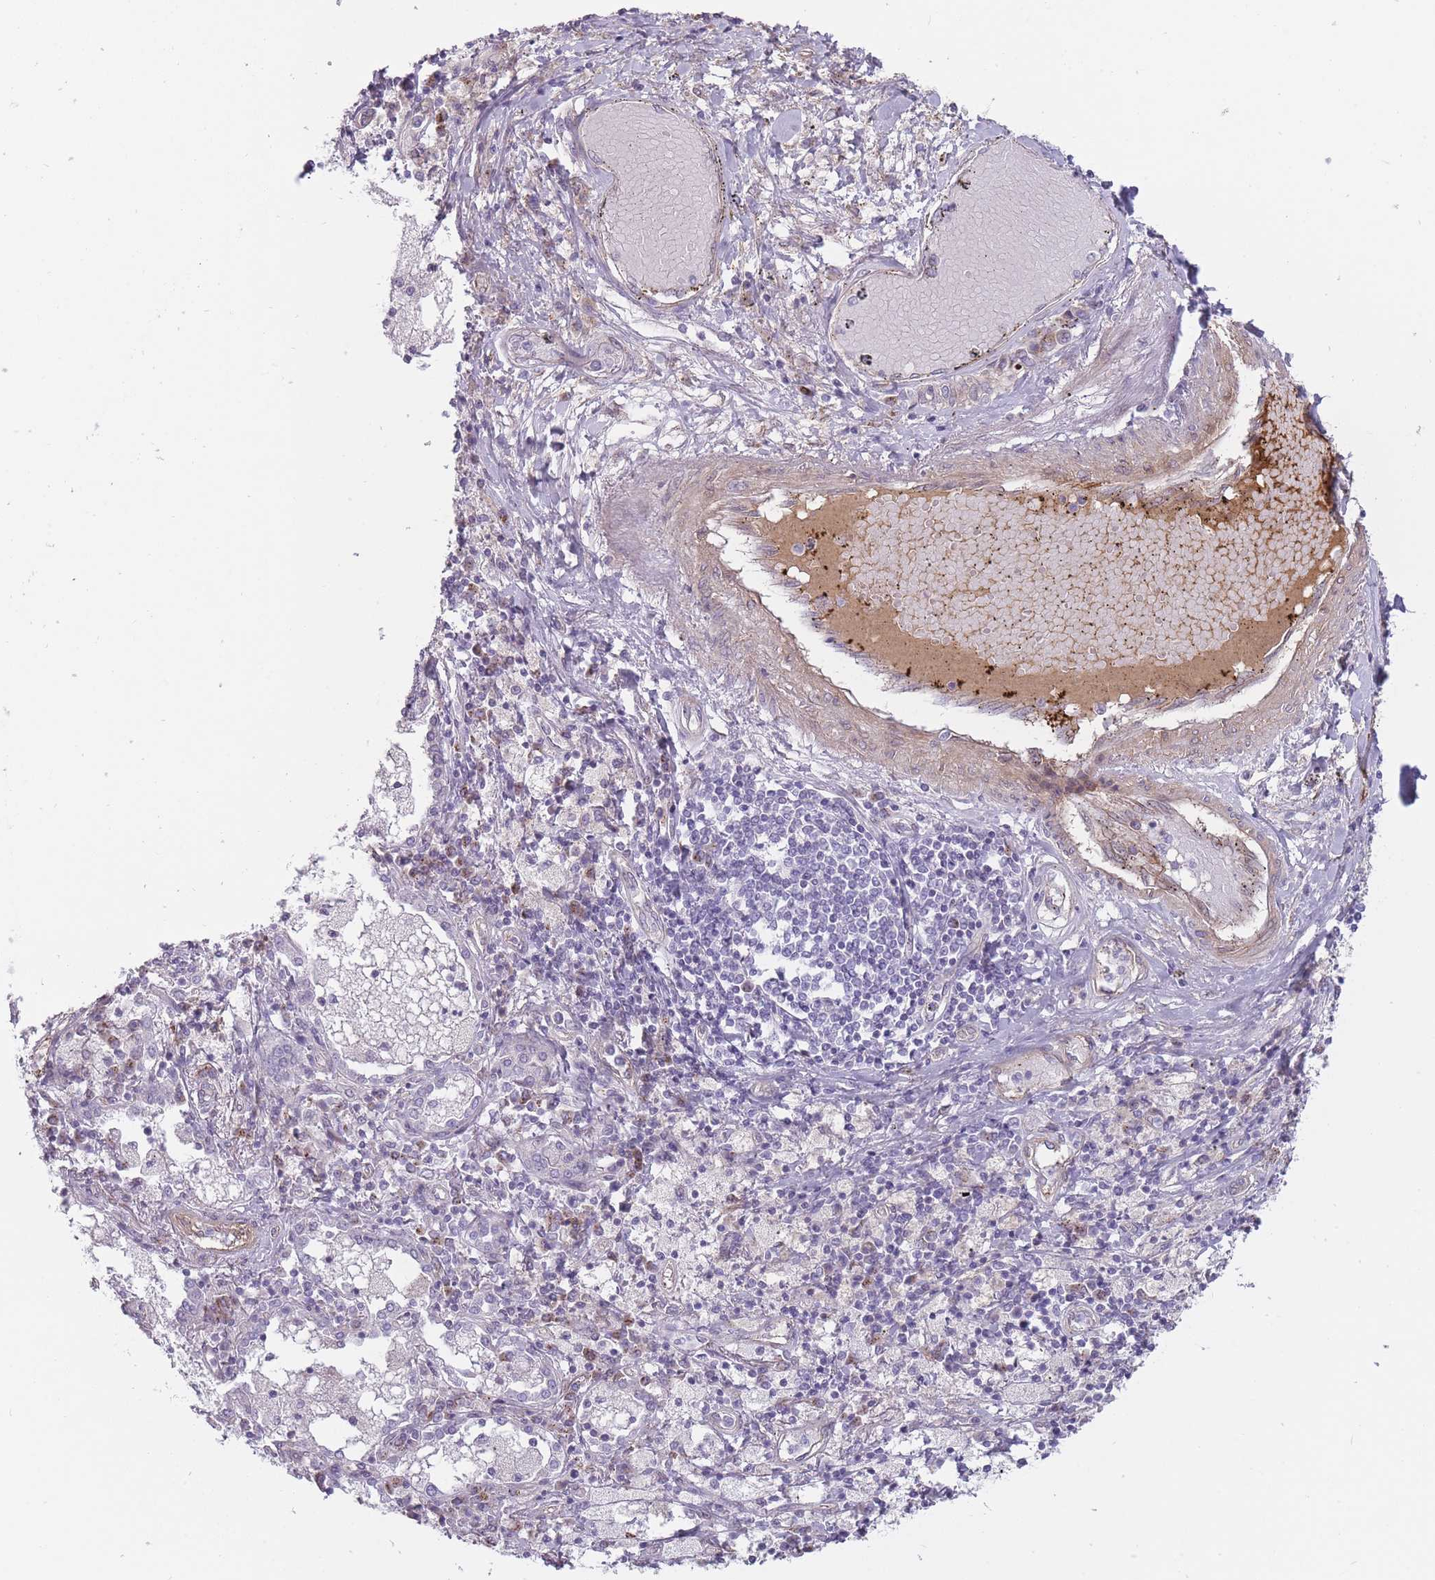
{"staining": {"intensity": "negative", "quantity": "none", "location": "none"}, "tissue": "lung cancer", "cell_type": "Tumor cells", "image_type": "cancer", "snomed": [{"axis": "morphology", "description": "Squamous cell carcinoma, NOS"}, {"axis": "topography", "description": "Lung"}], "caption": "Protein analysis of lung squamous cell carcinoma reveals no significant expression in tumor cells.", "gene": "PGRMC2", "patient": {"sex": "male", "age": 65}}